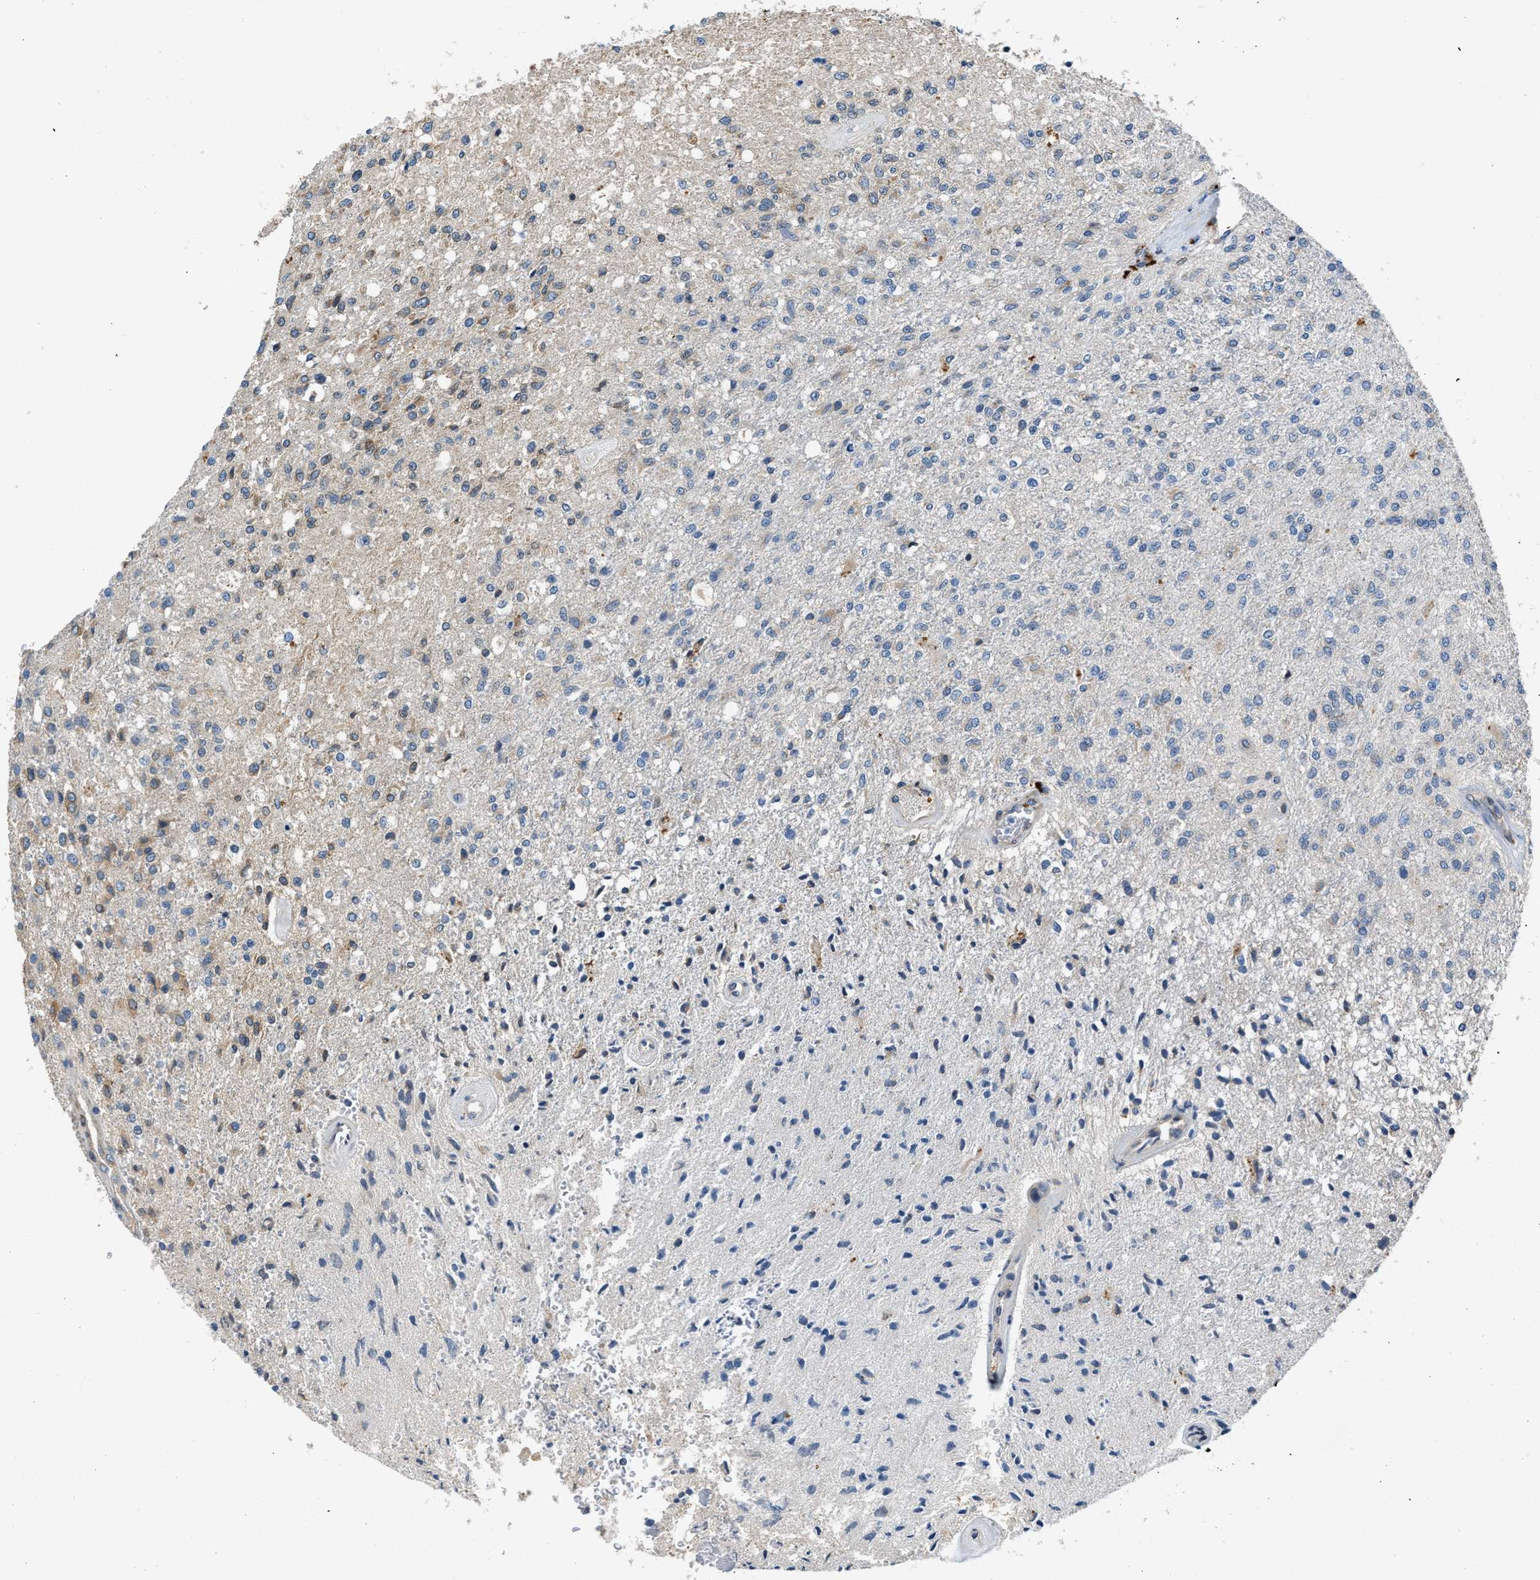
{"staining": {"intensity": "weak", "quantity": "<25%", "location": "cytoplasmic/membranous"}, "tissue": "glioma", "cell_type": "Tumor cells", "image_type": "cancer", "snomed": [{"axis": "morphology", "description": "Normal tissue, NOS"}, {"axis": "morphology", "description": "Glioma, malignant, High grade"}, {"axis": "topography", "description": "Cerebral cortex"}], "caption": "Immunohistochemistry (IHC) image of neoplastic tissue: human high-grade glioma (malignant) stained with DAB (3,3'-diaminobenzidine) shows no significant protein staining in tumor cells. (Brightfield microscopy of DAB (3,3'-diaminobenzidine) immunohistochemistry at high magnification).", "gene": "GGCX", "patient": {"sex": "male", "age": 77}}